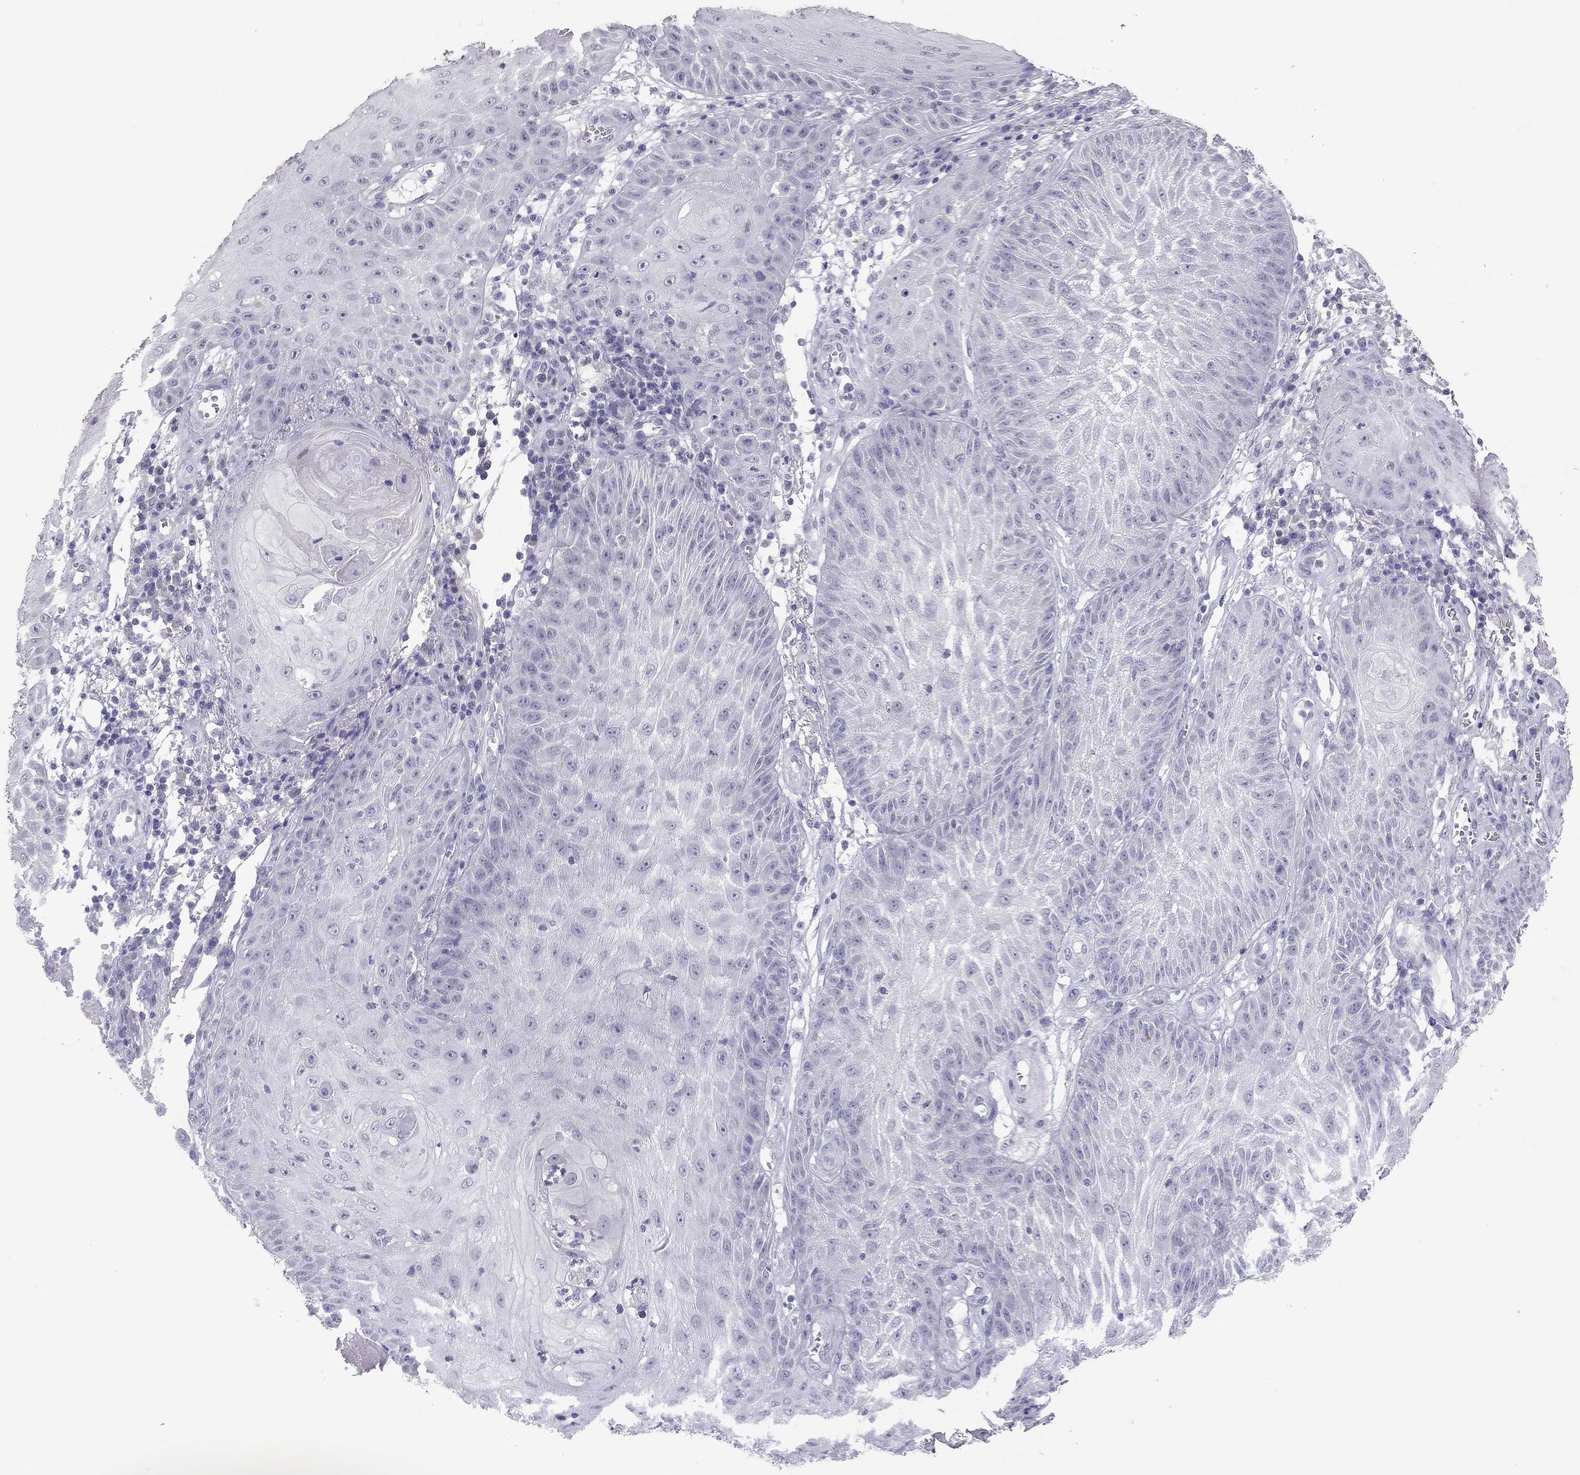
{"staining": {"intensity": "negative", "quantity": "none", "location": "none"}, "tissue": "skin cancer", "cell_type": "Tumor cells", "image_type": "cancer", "snomed": [{"axis": "morphology", "description": "Squamous cell carcinoma, NOS"}, {"axis": "topography", "description": "Skin"}], "caption": "This micrograph is of skin cancer (squamous cell carcinoma) stained with immunohistochemistry (IHC) to label a protein in brown with the nuclei are counter-stained blue. There is no positivity in tumor cells.", "gene": "ADORA2A", "patient": {"sex": "male", "age": 70}}